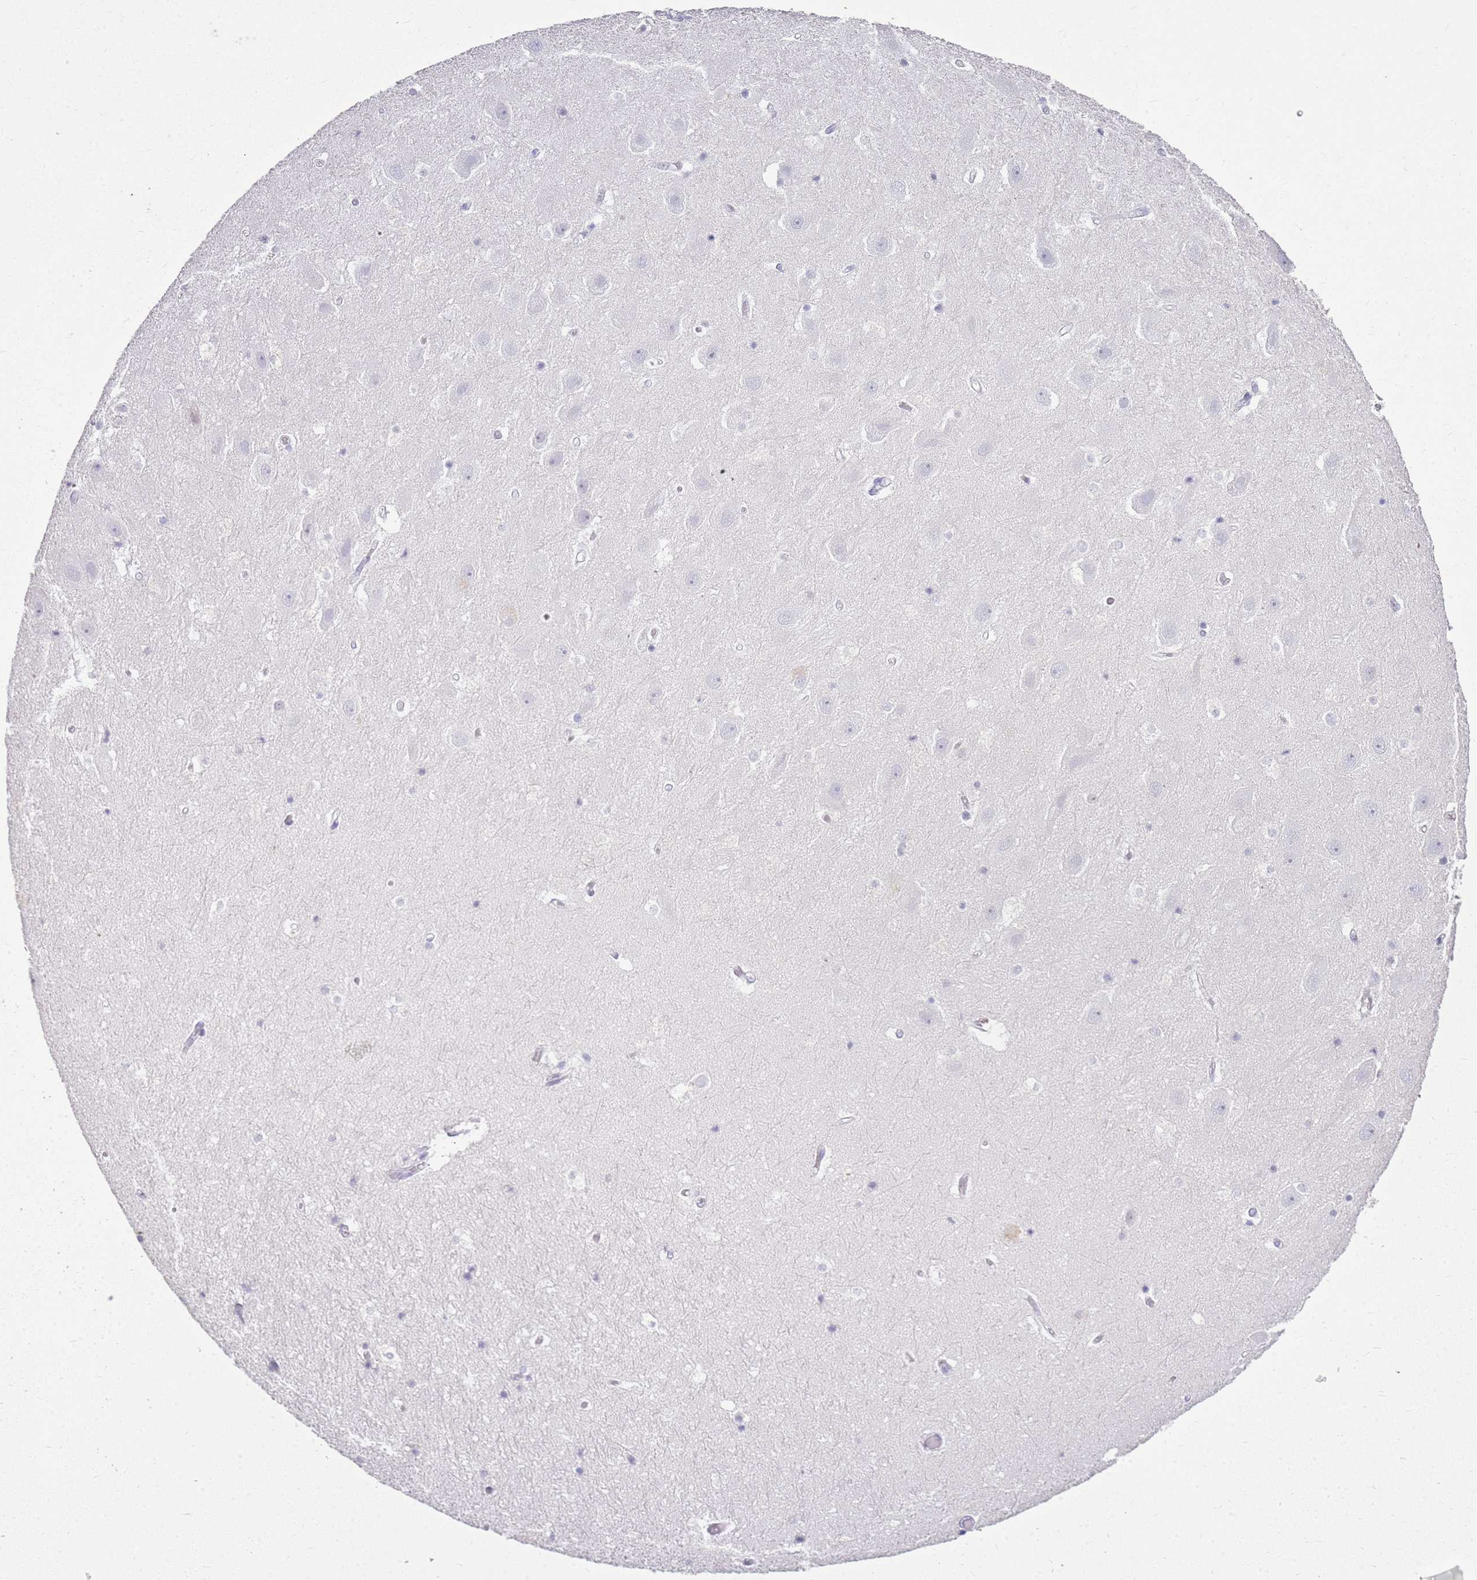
{"staining": {"intensity": "negative", "quantity": "none", "location": "none"}, "tissue": "hippocampus", "cell_type": "Glial cells", "image_type": "normal", "snomed": [{"axis": "morphology", "description": "Normal tissue, NOS"}, {"axis": "topography", "description": "Hippocampus"}], "caption": "A histopathology image of human hippocampus is negative for staining in glial cells. (DAB IHC visualized using brightfield microscopy, high magnification).", "gene": "CA8", "patient": {"sex": "female", "age": 52}}